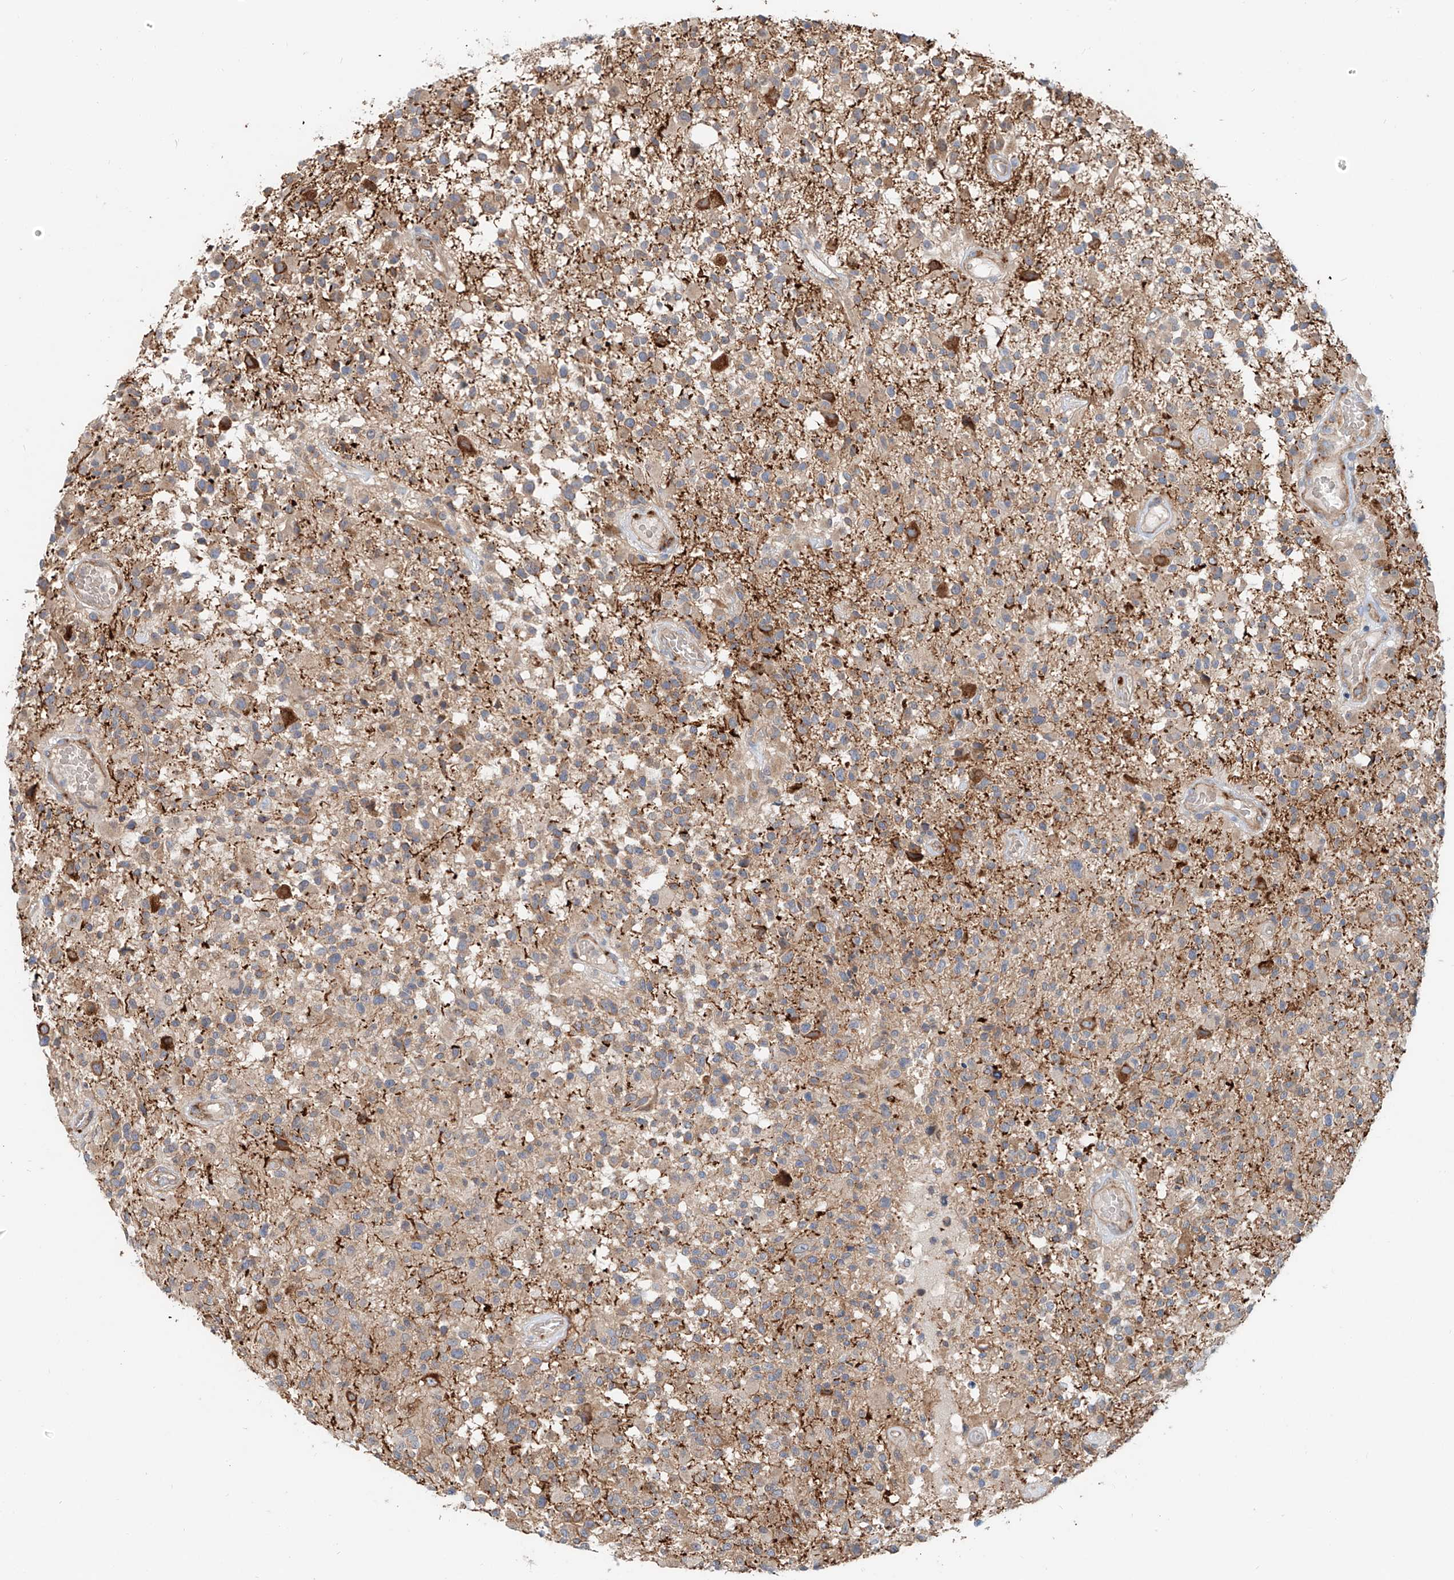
{"staining": {"intensity": "weak", "quantity": "25%-75%", "location": "cytoplasmic/membranous"}, "tissue": "glioma", "cell_type": "Tumor cells", "image_type": "cancer", "snomed": [{"axis": "morphology", "description": "Glioma, malignant, High grade"}, {"axis": "morphology", "description": "Glioblastoma, NOS"}, {"axis": "topography", "description": "Brain"}], "caption": "Immunohistochemistry (IHC) (DAB (3,3'-diaminobenzidine)) staining of human malignant glioma (high-grade) reveals weak cytoplasmic/membranous protein expression in approximately 25%-75% of tumor cells. (DAB (3,3'-diaminobenzidine) IHC with brightfield microscopy, high magnification).", "gene": "SNAP29", "patient": {"sex": "male", "age": 60}}